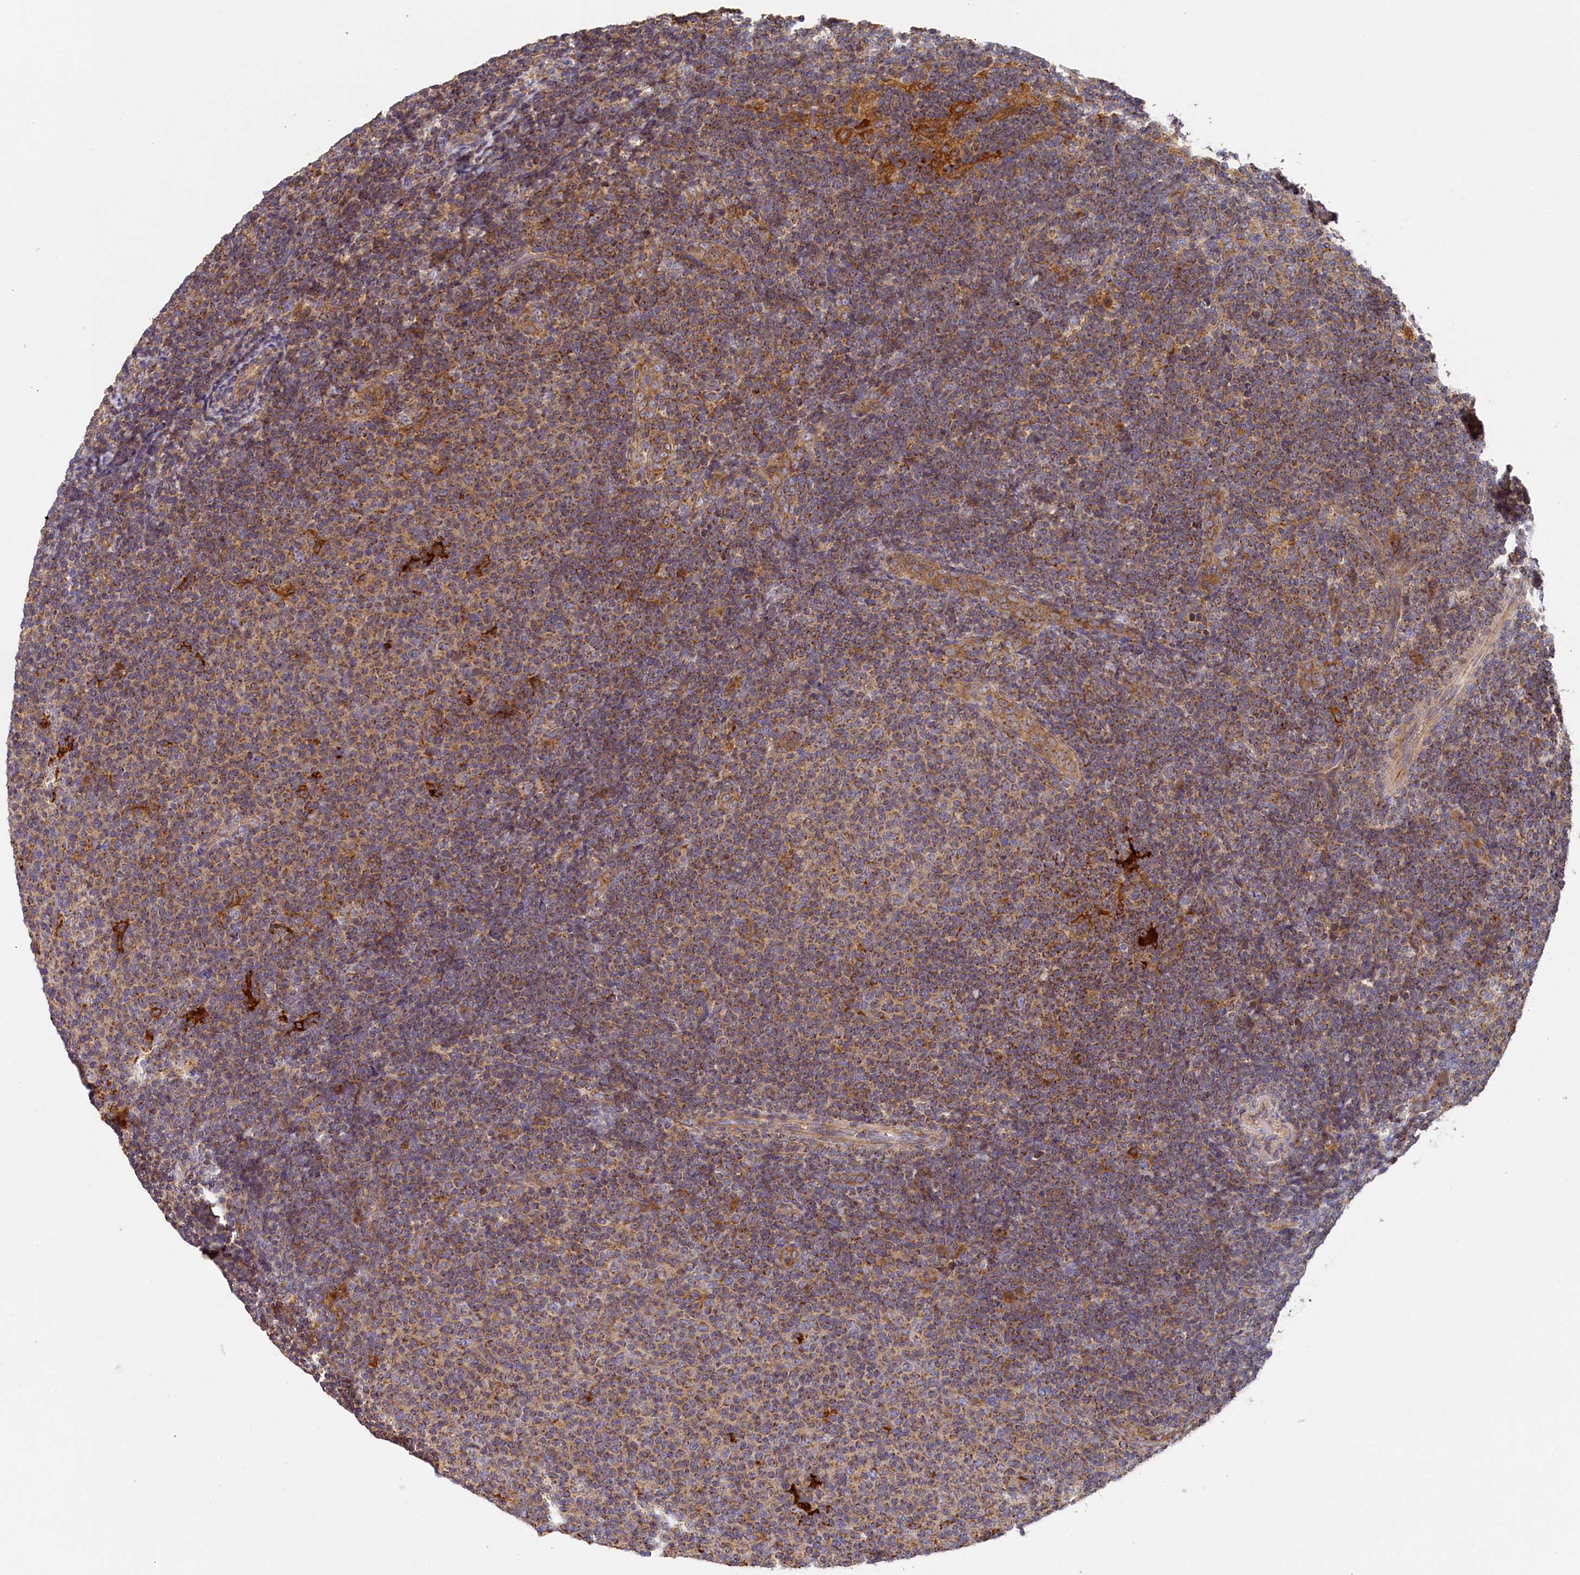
{"staining": {"intensity": "moderate", "quantity": ">75%", "location": "cytoplasmic/membranous"}, "tissue": "lymphoma", "cell_type": "Tumor cells", "image_type": "cancer", "snomed": [{"axis": "morphology", "description": "Malignant lymphoma, non-Hodgkin's type, Low grade"}, {"axis": "topography", "description": "Lymph node"}], "caption": "A histopathology image of human malignant lymphoma, non-Hodgkin's type (low-grade) stained for a protein reveals moderate cytoplasmic/membranous brown staining in tumor cells.", "gene": "SEC31B", "patient": {"sex": "male", "age": 66}}